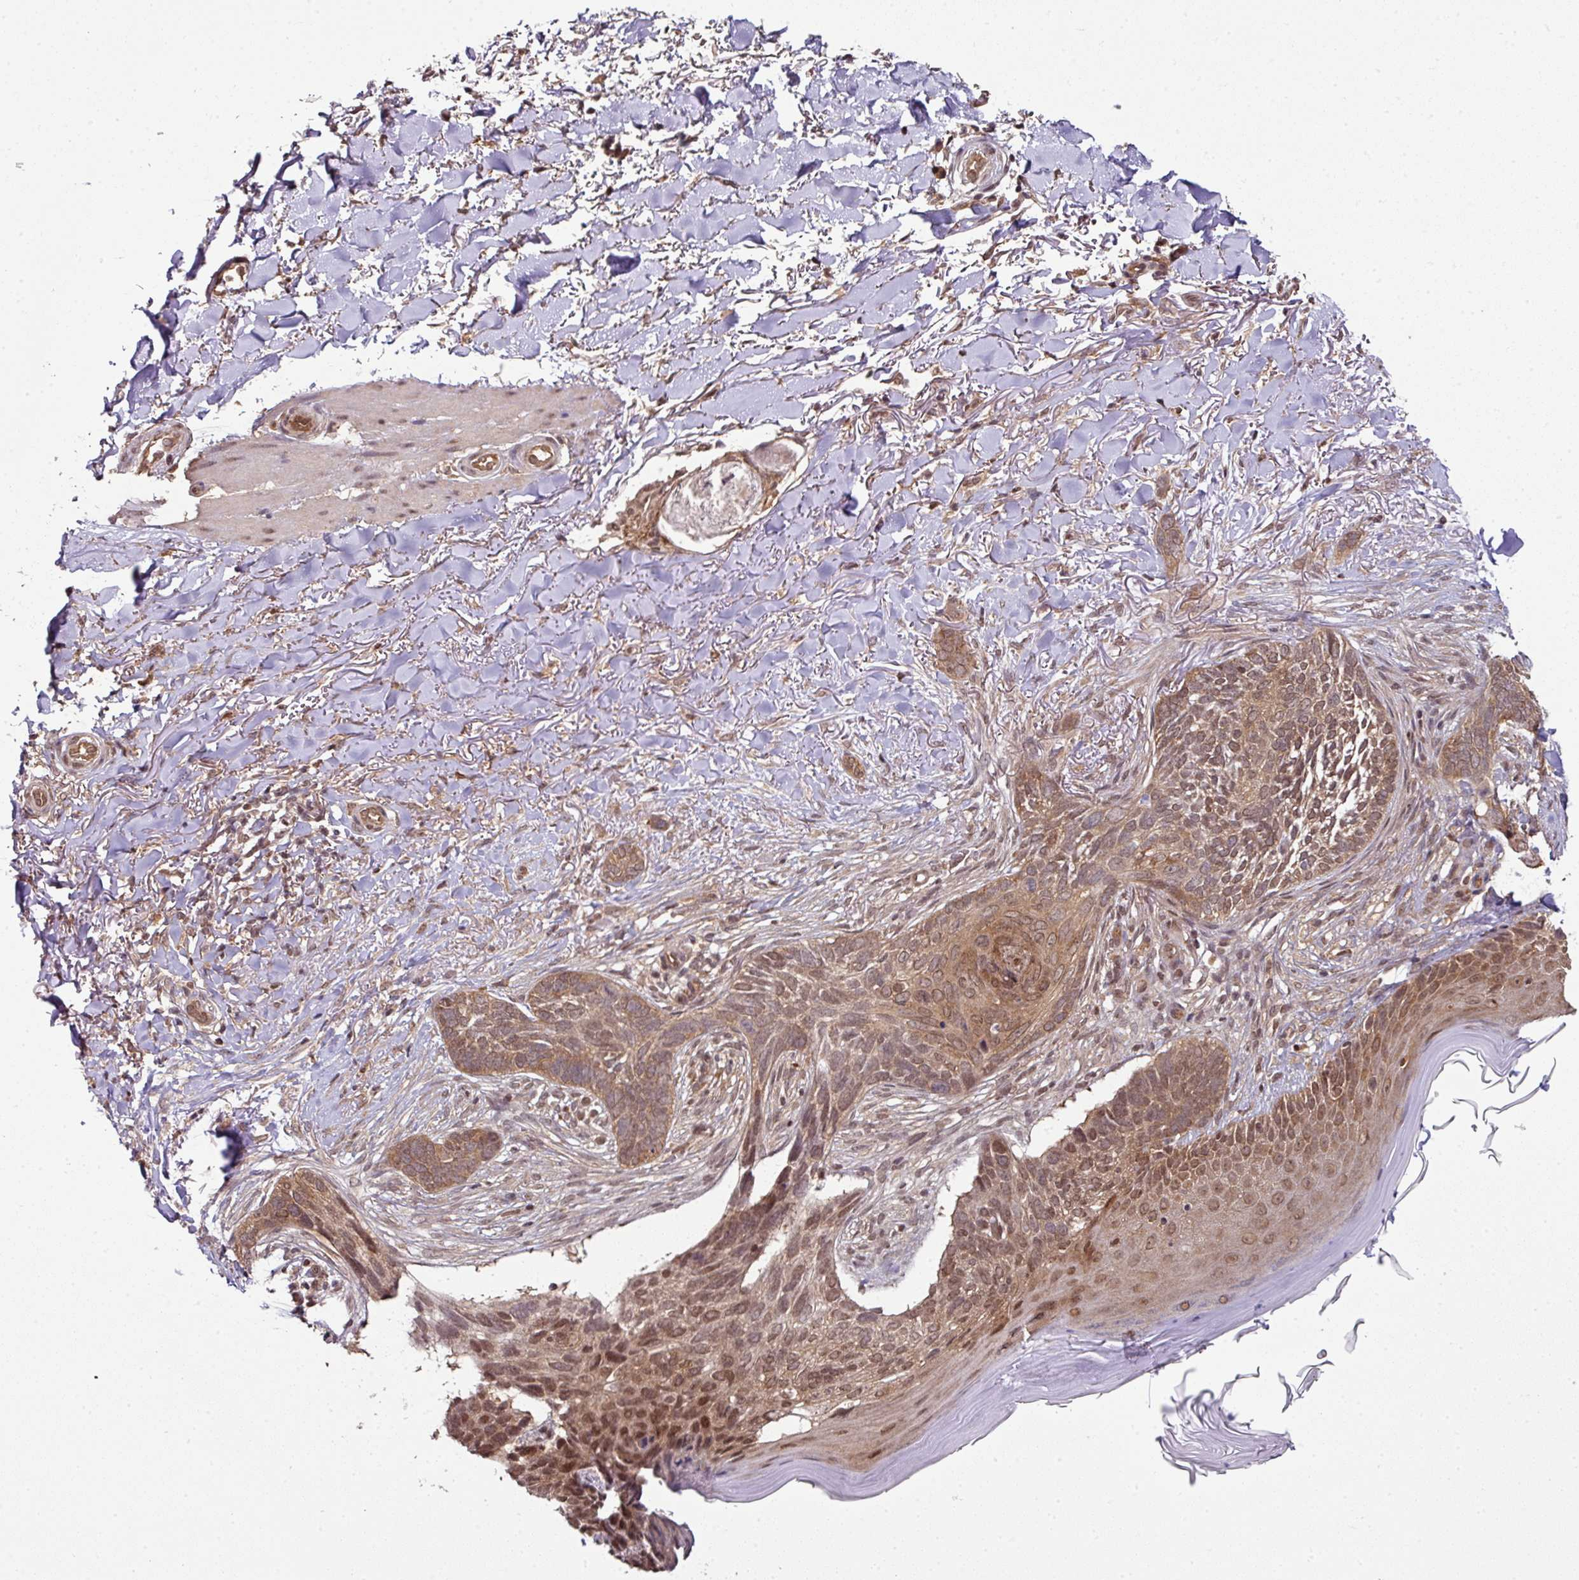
{"staining": {"intensity": "moderate", "quantity": ">75%", "location": "cytoplasmic/membranous"}, "tissue": "skin cancer", "cell_type": "Tumor cells", "image_type": "cancer", "snomed": [{"axis": "morphology", "description": "Normal tissue, NOS"}, {"axis": "morphology", "description": "Basal cell carcinoma"}, {"axis": "topography", "description": "Skin"}], "caption": "A high-resolution histopathology image shows immunohistochemistry staining of skin cancer, which displays moderate cytoplasmic/membranous staining in approximately >75% of tumor cells. (DAB = brown stain, brightfield microscopy at high magnification).", "gene": "ANKRD18A", "patient": {"sex": "female", "age": 67}}